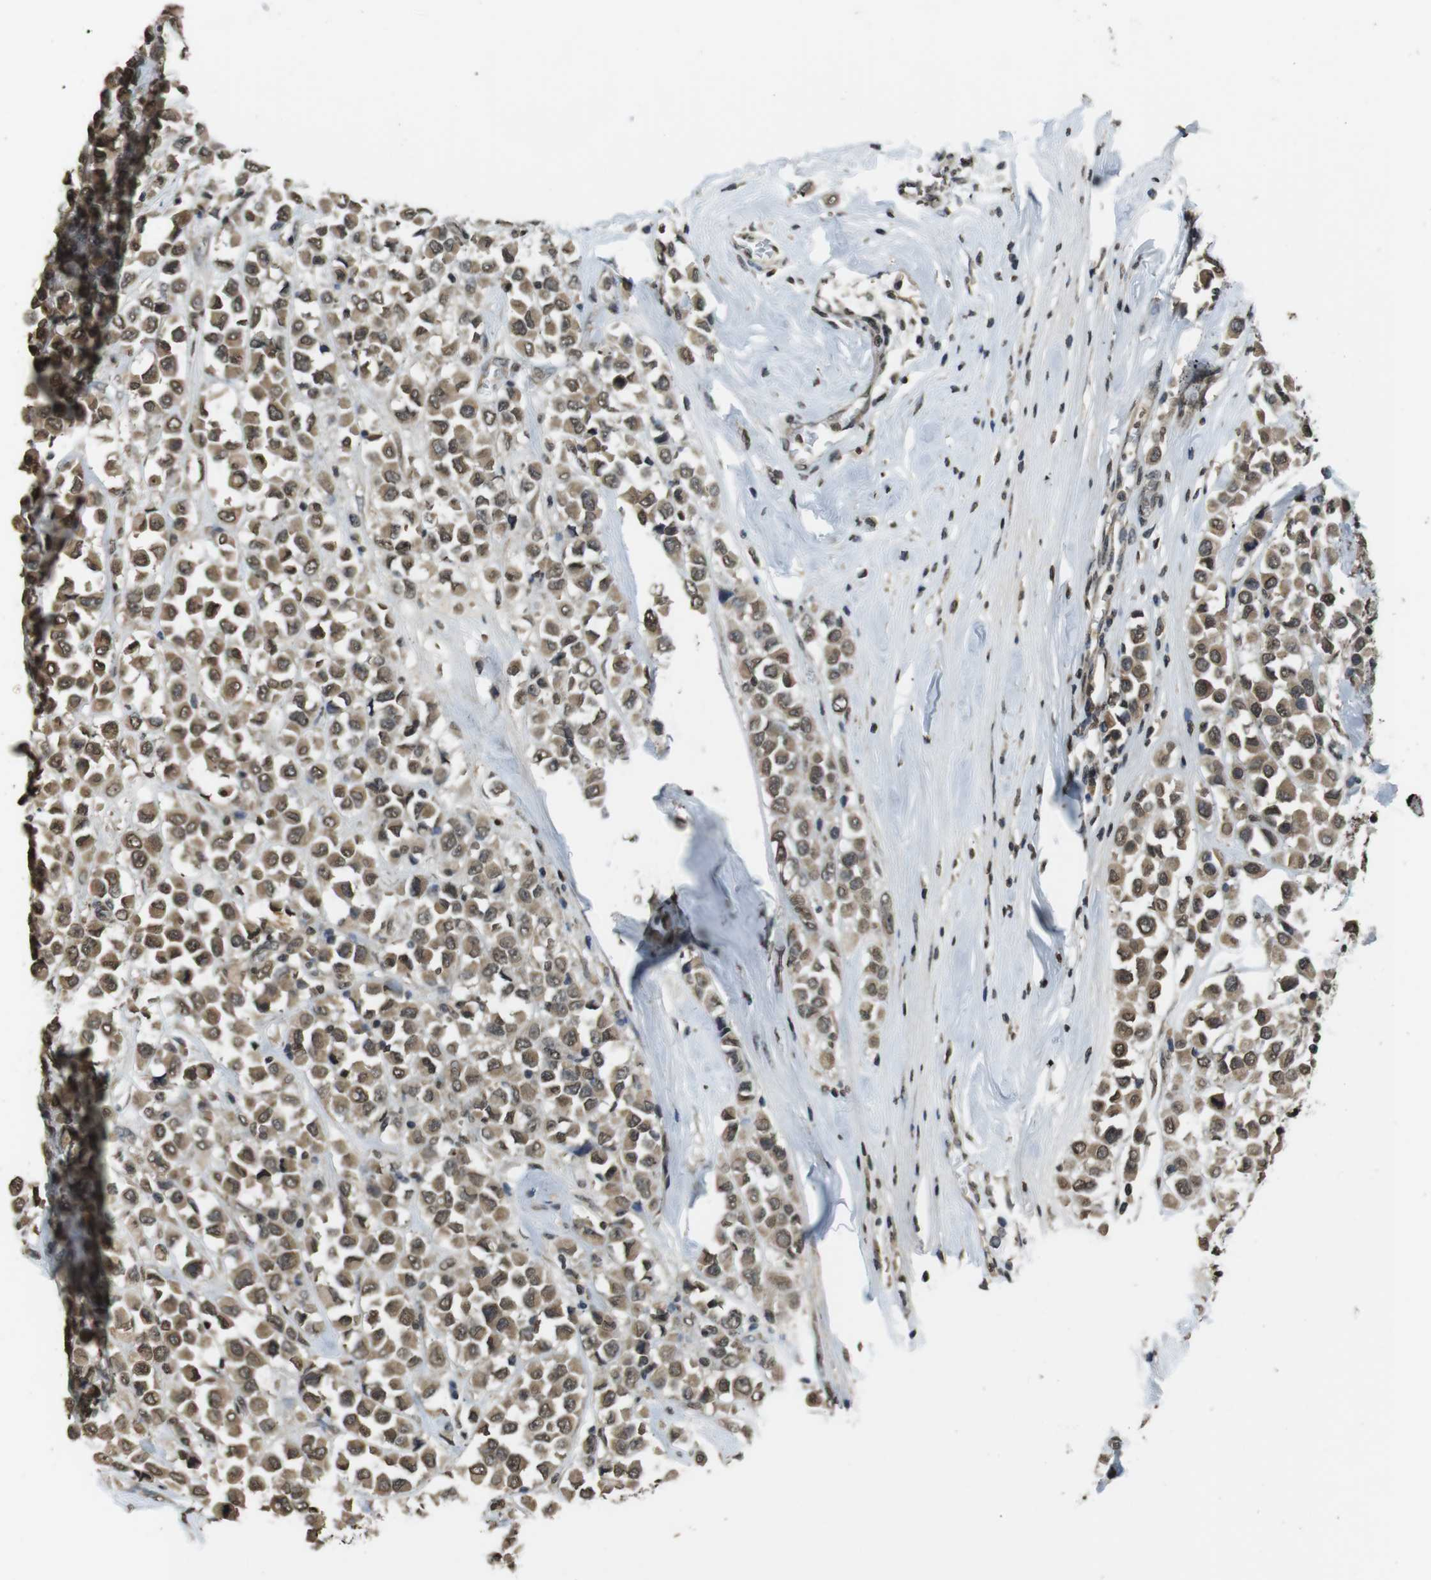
{"staining": {"intensity": "moderate", "quantity": ">75%", "location": "cytoplasmic/membranous,nuclear"}, "tissue": "breast cancer", "cell_type": "Tumor cells", "image_type": "cancer", "snomed": [{"axis": "morphology", "description": "Duct carcinoma"}, {"axis": "topography", "description": "Breast"}], "caption": "A brown stain shows moderate cytoplasmic/membranous and nuclear staining of a protein in human intraductal carcinoma (breast) tumor cells.", "gene": "MAF", "patient": {"sex": "female", "age": 61}}